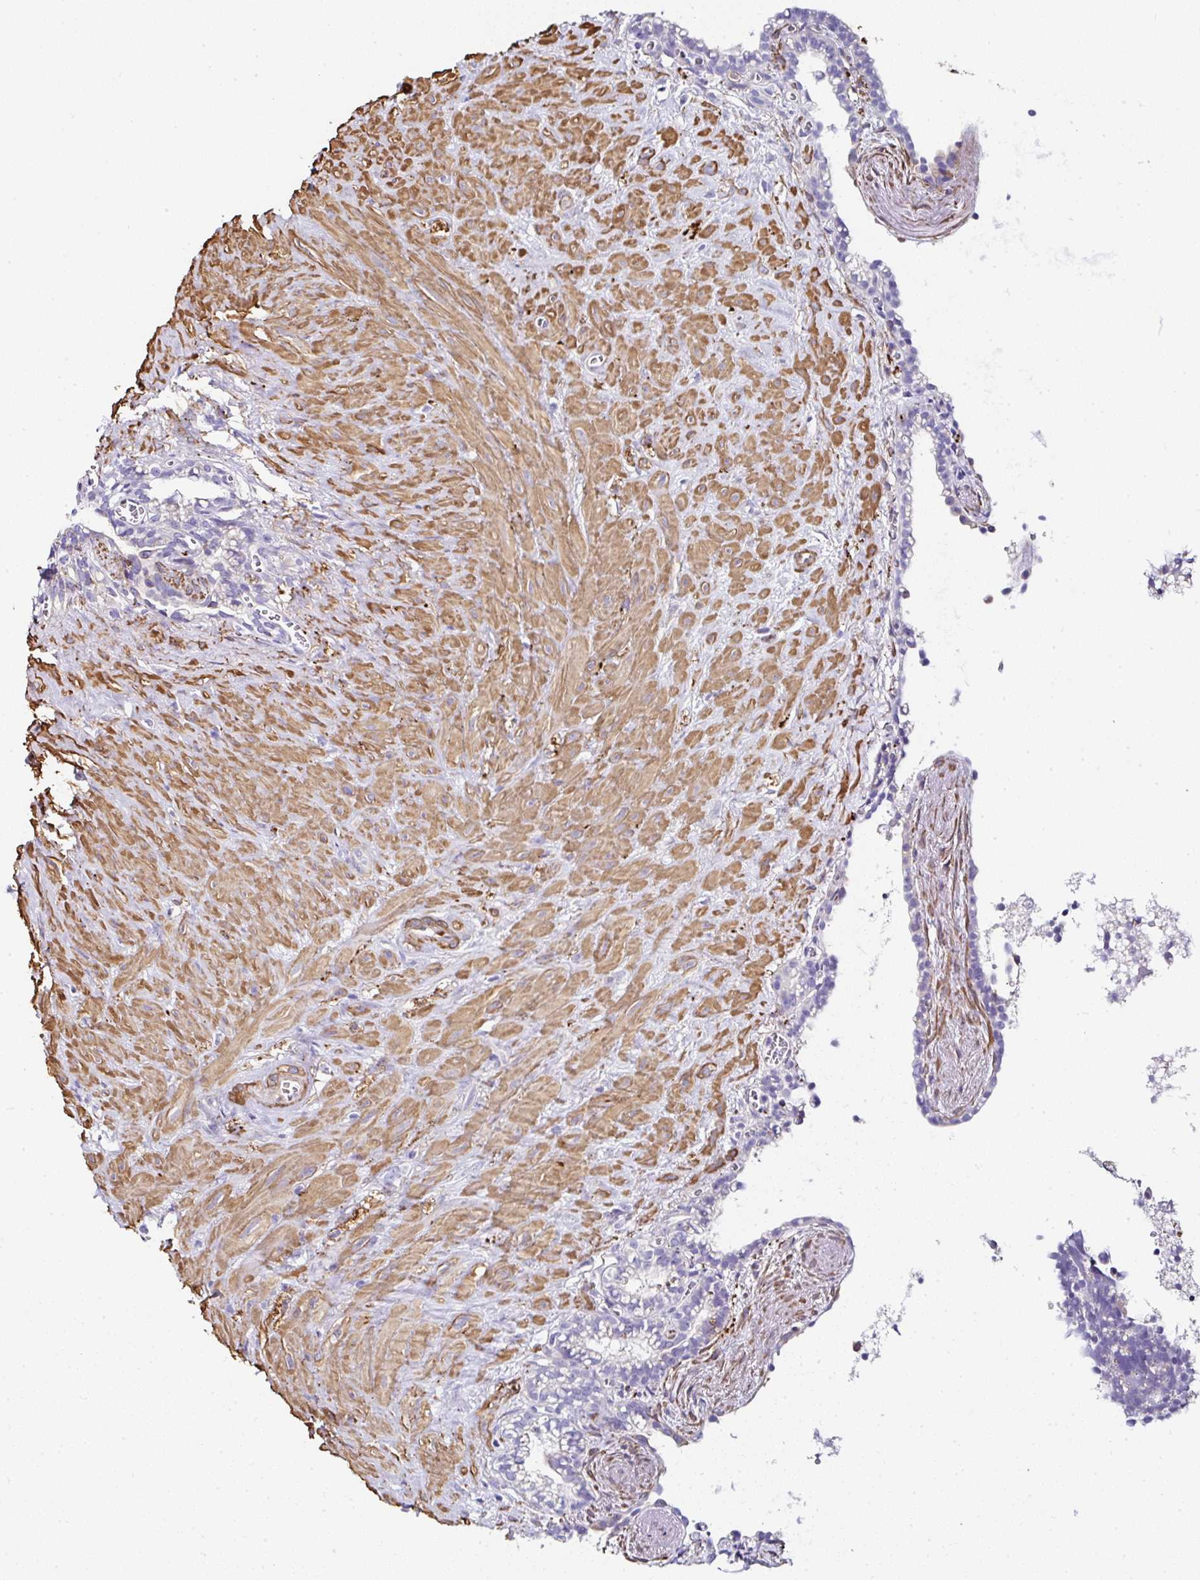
{"staining": {"intensity": "negative", "quantity": "none", "location": "none"}, "tissue": "seminal vesicle", "cell_type": "Glandular cells", "image_type": "normal", "snomed": [{"axis": "morphology", "description": "Normal tissue, NOS"}, {"axis": "topography", "description": "Seminal veicle"}], "caption": "This is a image of immunohistochemistry staining of normal seminal vesicle, which shows no staining in glandular cells.", "gene": "PPFIA4", "patient": {"sex": "male", "age": 76}}